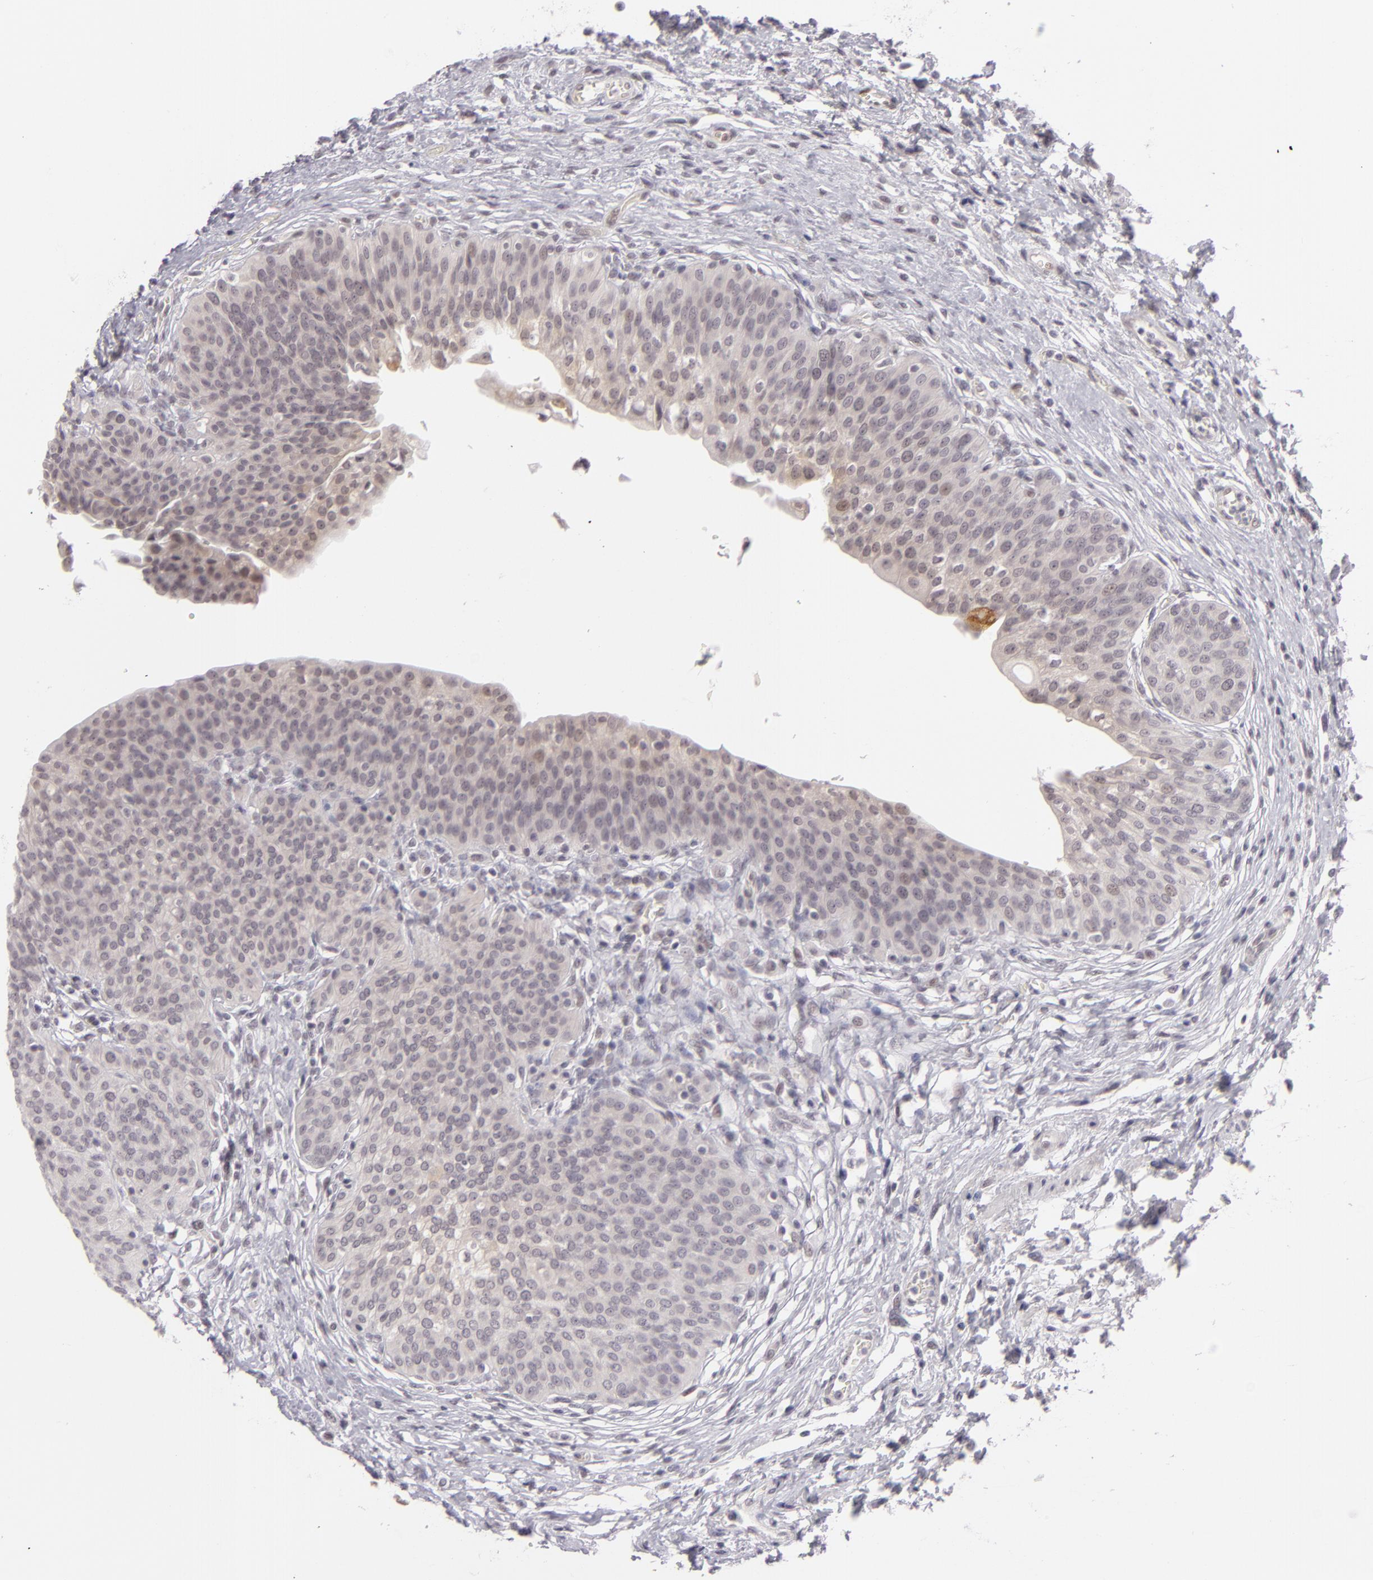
{"staining": {"intensity": "weak", "quantity": "<25%", "location": "cytoplasmic/membranous,nuclear"}, "tissue": "urinary bladder", "cell_type": "Urothelial cells", "image_type": "normal", "snomed": [{"axis": "morphology", "description": "Normal tissue, NOS"}, {"axis": "topography", "description": "Smooth muscle"}, {"axis": "topography", "description": "Urinary bladder"}], "caption": "Photomicrograph shows no protein positivity in urothelial cells of unremarkable urinary bladder. (DAB immunohistochemistry (IHC) visualized using brightfield microscopy, high magnification).", "gene": "ZNF205", "patient": {"sex": "male", "age": 35}}